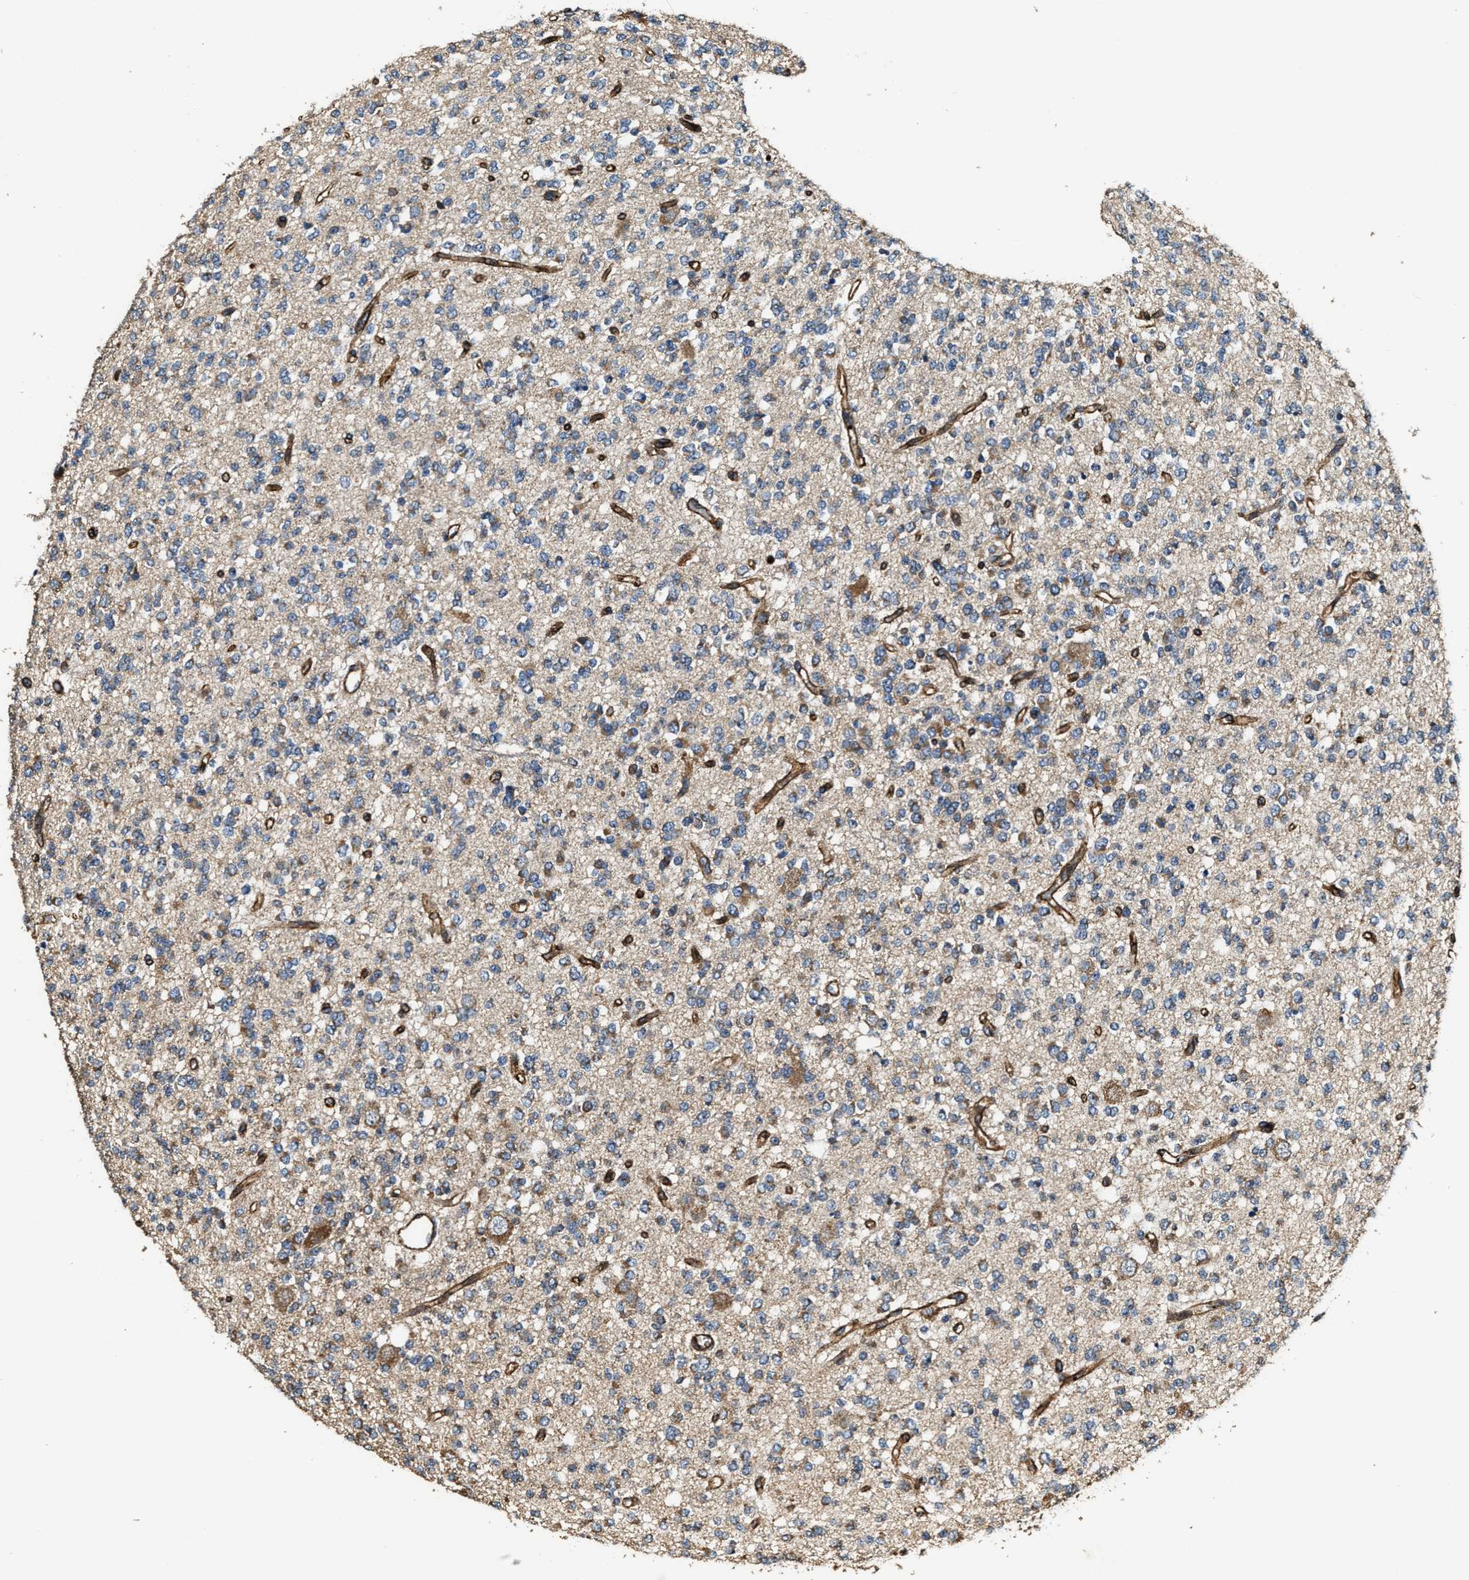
{"staining": {"intensity": "moderate", "quantity": "25%-75%", "location": "cytoplasmic/membranous"}, "tissue": "glioma", "cell_type": "Tumor cells", "image_type": "cancer", "snomed": [{"axis": "morphology", "description": "Glioma, malignant, Low grade"}, {"axis": "topography", "description": "Brain"}], "caption": "Immunohistochemistry (IHC) micrograph of human malignant glioma (low-grade) stained for a protein (brown), which reveals medium levels of moderate cytoplasmic/membranous expression in about 25%-75% of tumor cells.", "gene": "GFRA3", "patient": {"sex": "male", "age": 38}}